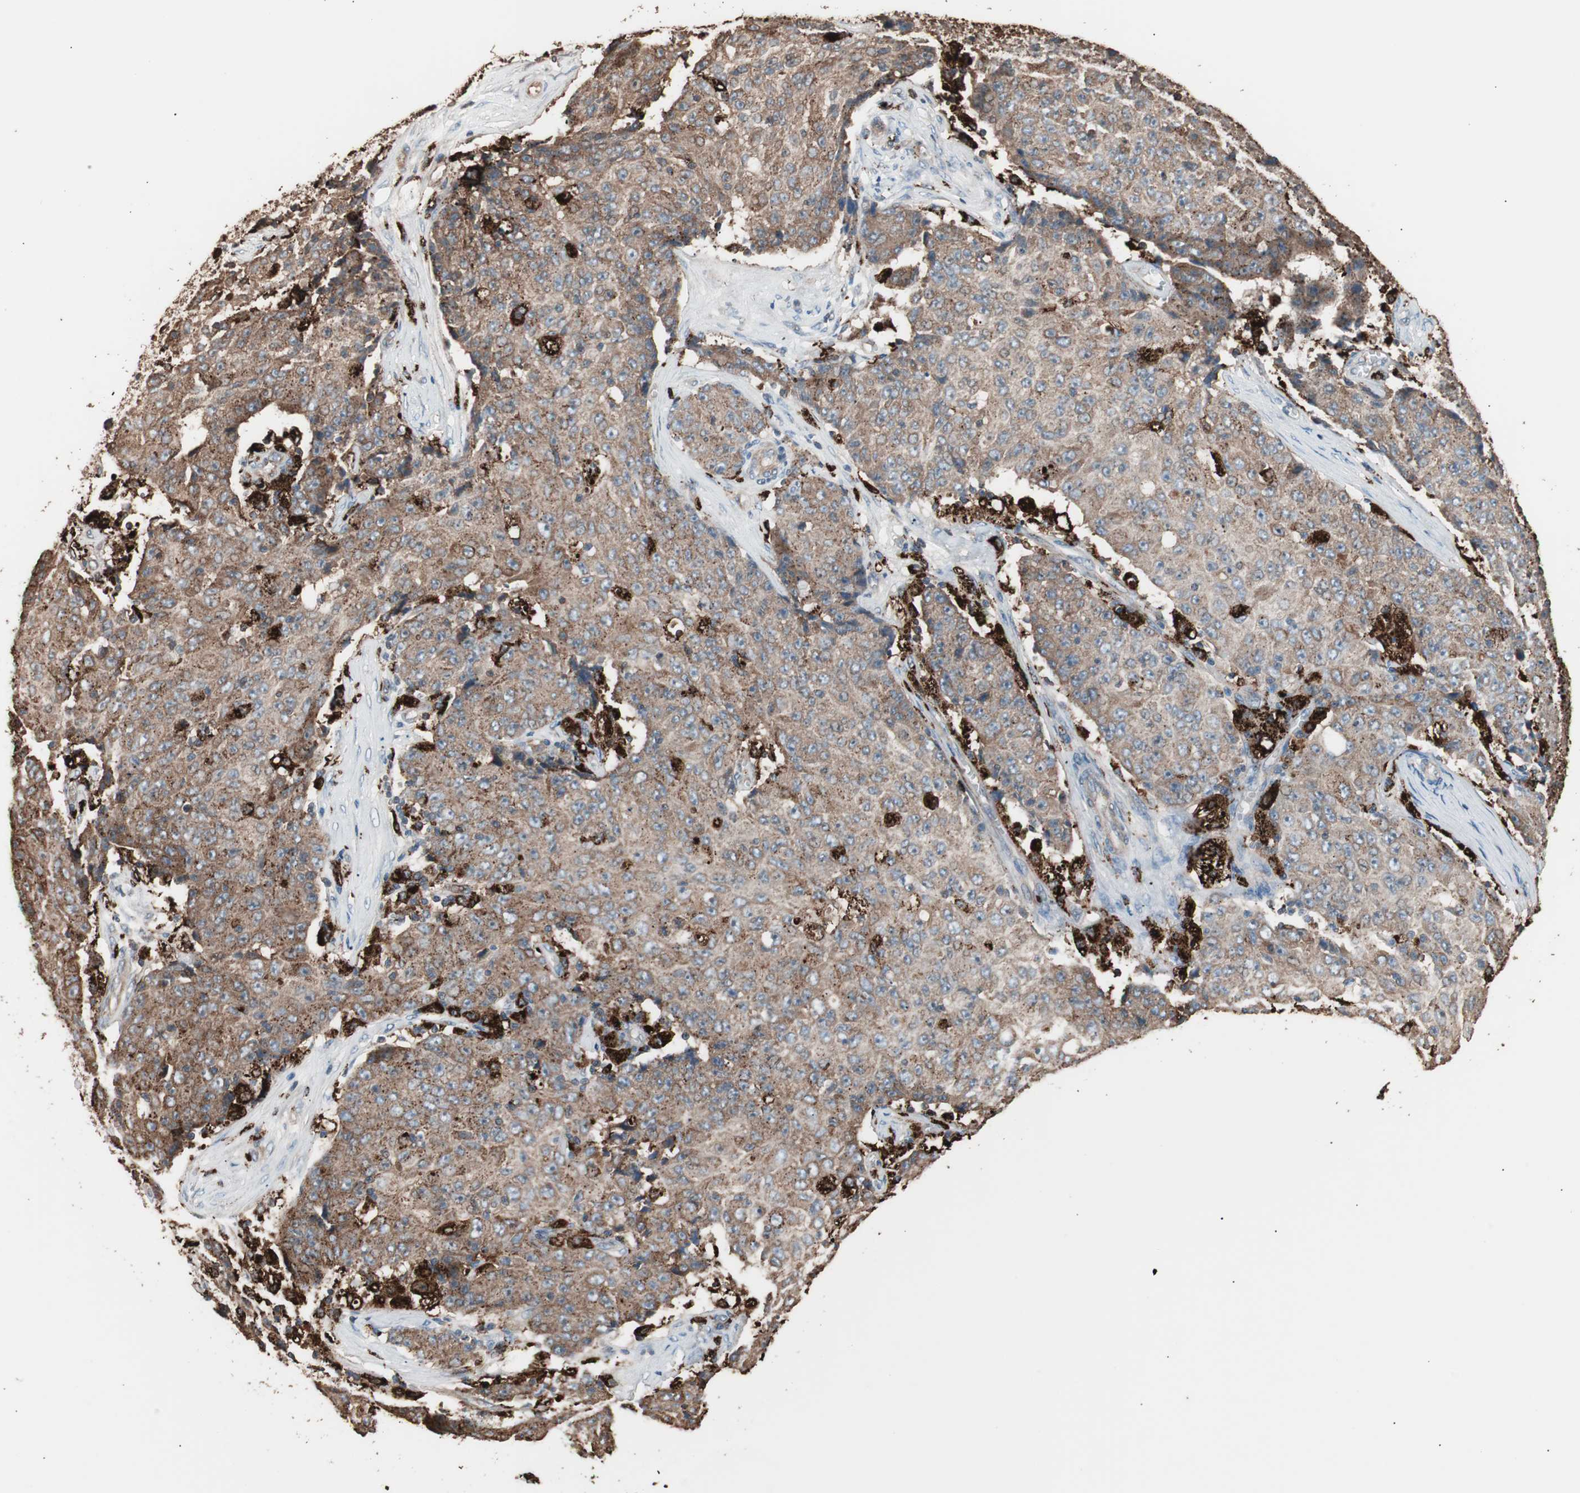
{"staining": {"intensity": "moderate", "quantity": ">75%", "location": "cytoplasmic/membranous"}, "tissue": "ovarian cancer", "cell_type": "Tumor cells", "image_type": "cancer", "snomed": [{"axis": "morphology", "description": "Carcinoma, endometroid"}, {"axis": "topography", "description": "Ovary"}], "caption": "Immunohistochemistry micrograph of neoplastic tissue: ovarian endometroid carcinoma stained using IHC demonstrates medium levels of moderate protein expression localized specifically in the cytoplasmic/membranous of tumor cells, appearing as a cytoplasmic/membranous brown color.", "gene": "CCT3", "patient": {"sex": "female", "age": 42}}